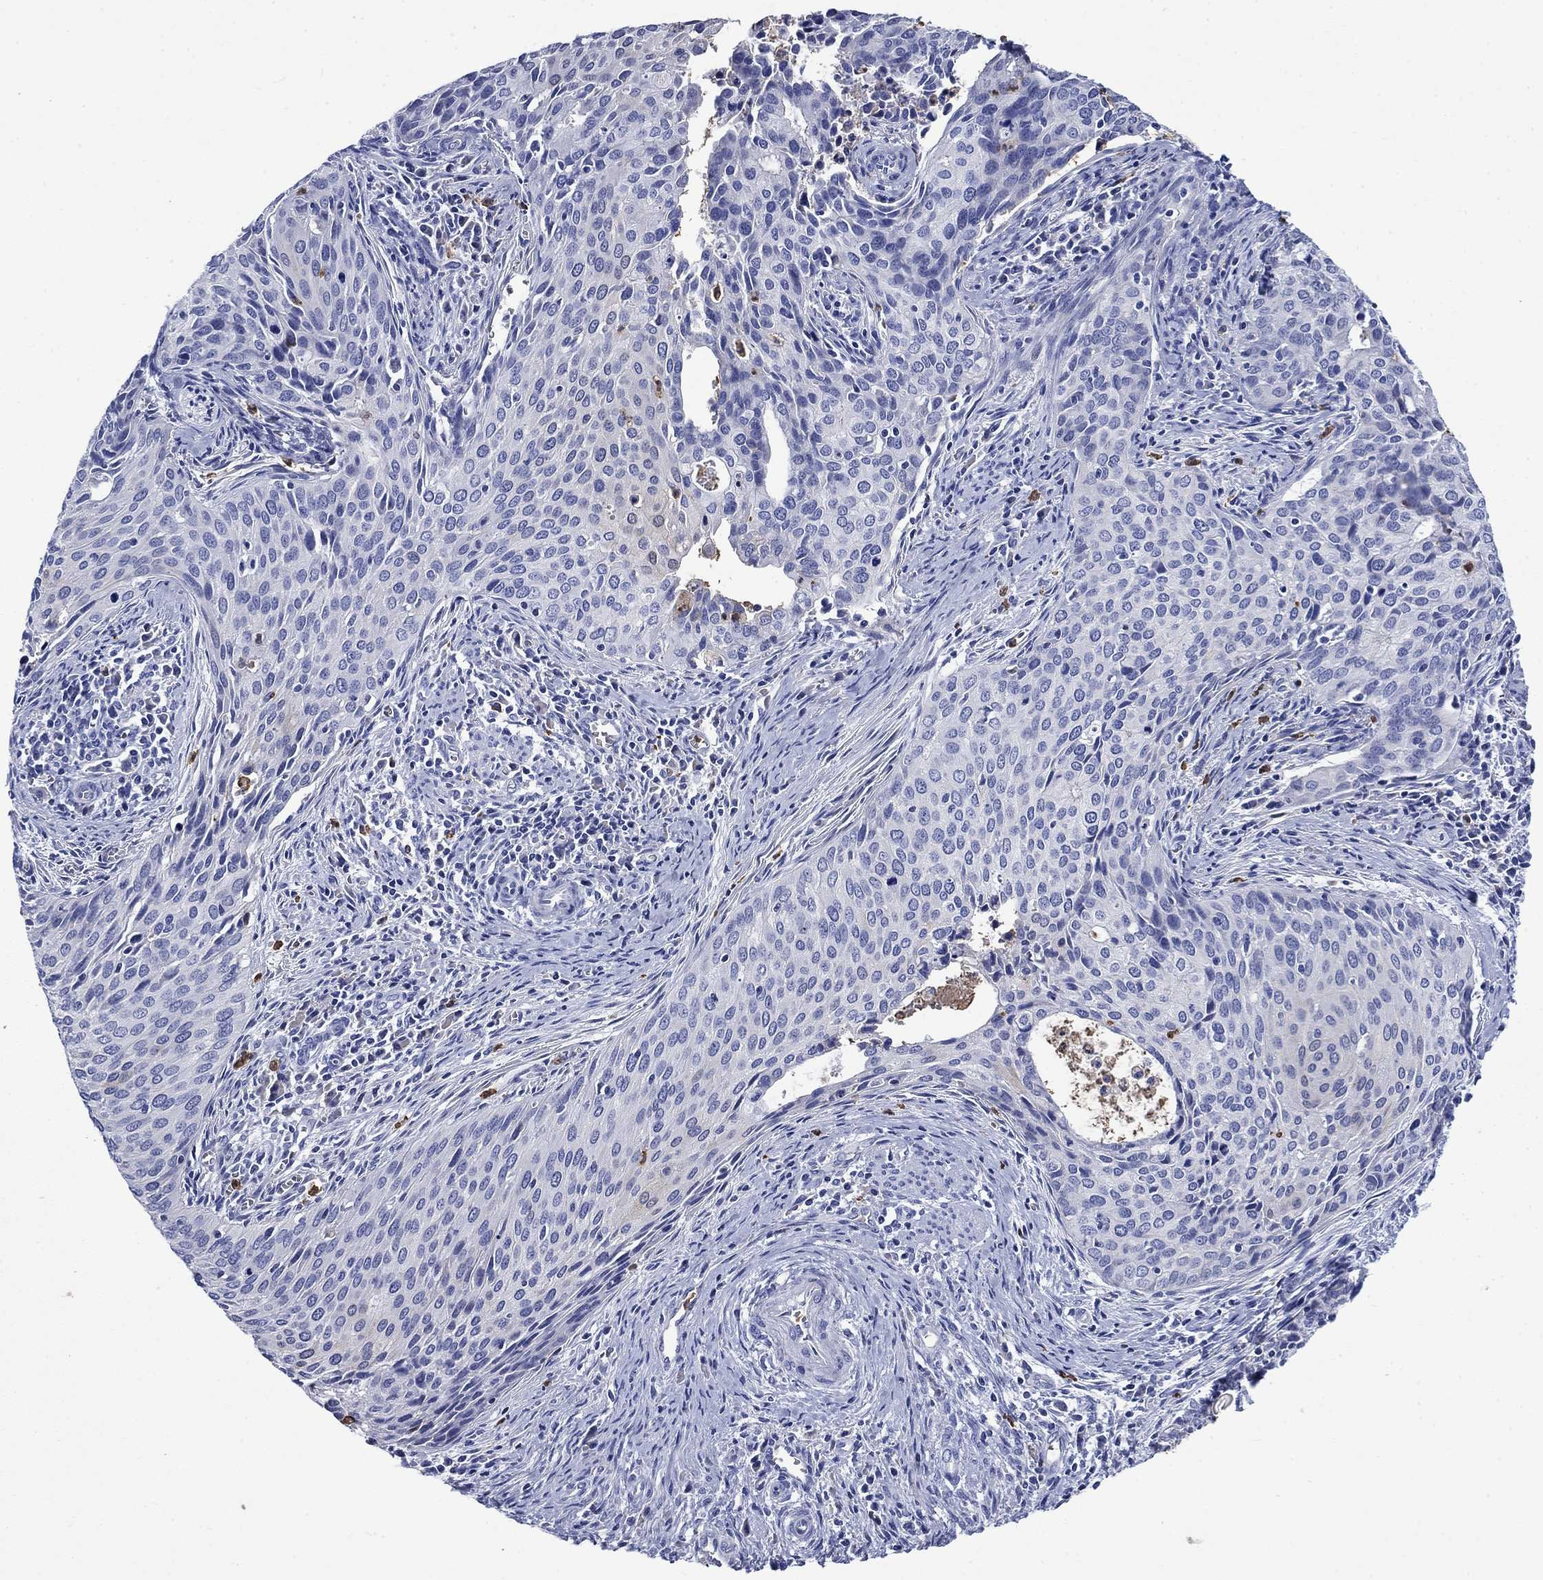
{"staining": {"intensity": "negative", "quantity": "none", "location": "none"}, "tissue": "cervical cancer", "cell_type": "Tumor cells", "image_type": "cancer", "snomed": [{"axis": "morphology", "description": "Squamous cell carcinoma, NOS"}, {"axis": "topography", "description": "Cervix"}], "caption": "This is an immunohistochemistry image of human cervical squamous cell carcinoma. There is no staining in tumor cells.", "gene": "TFR2", "patient": {"sex": "female", "age": 29}}